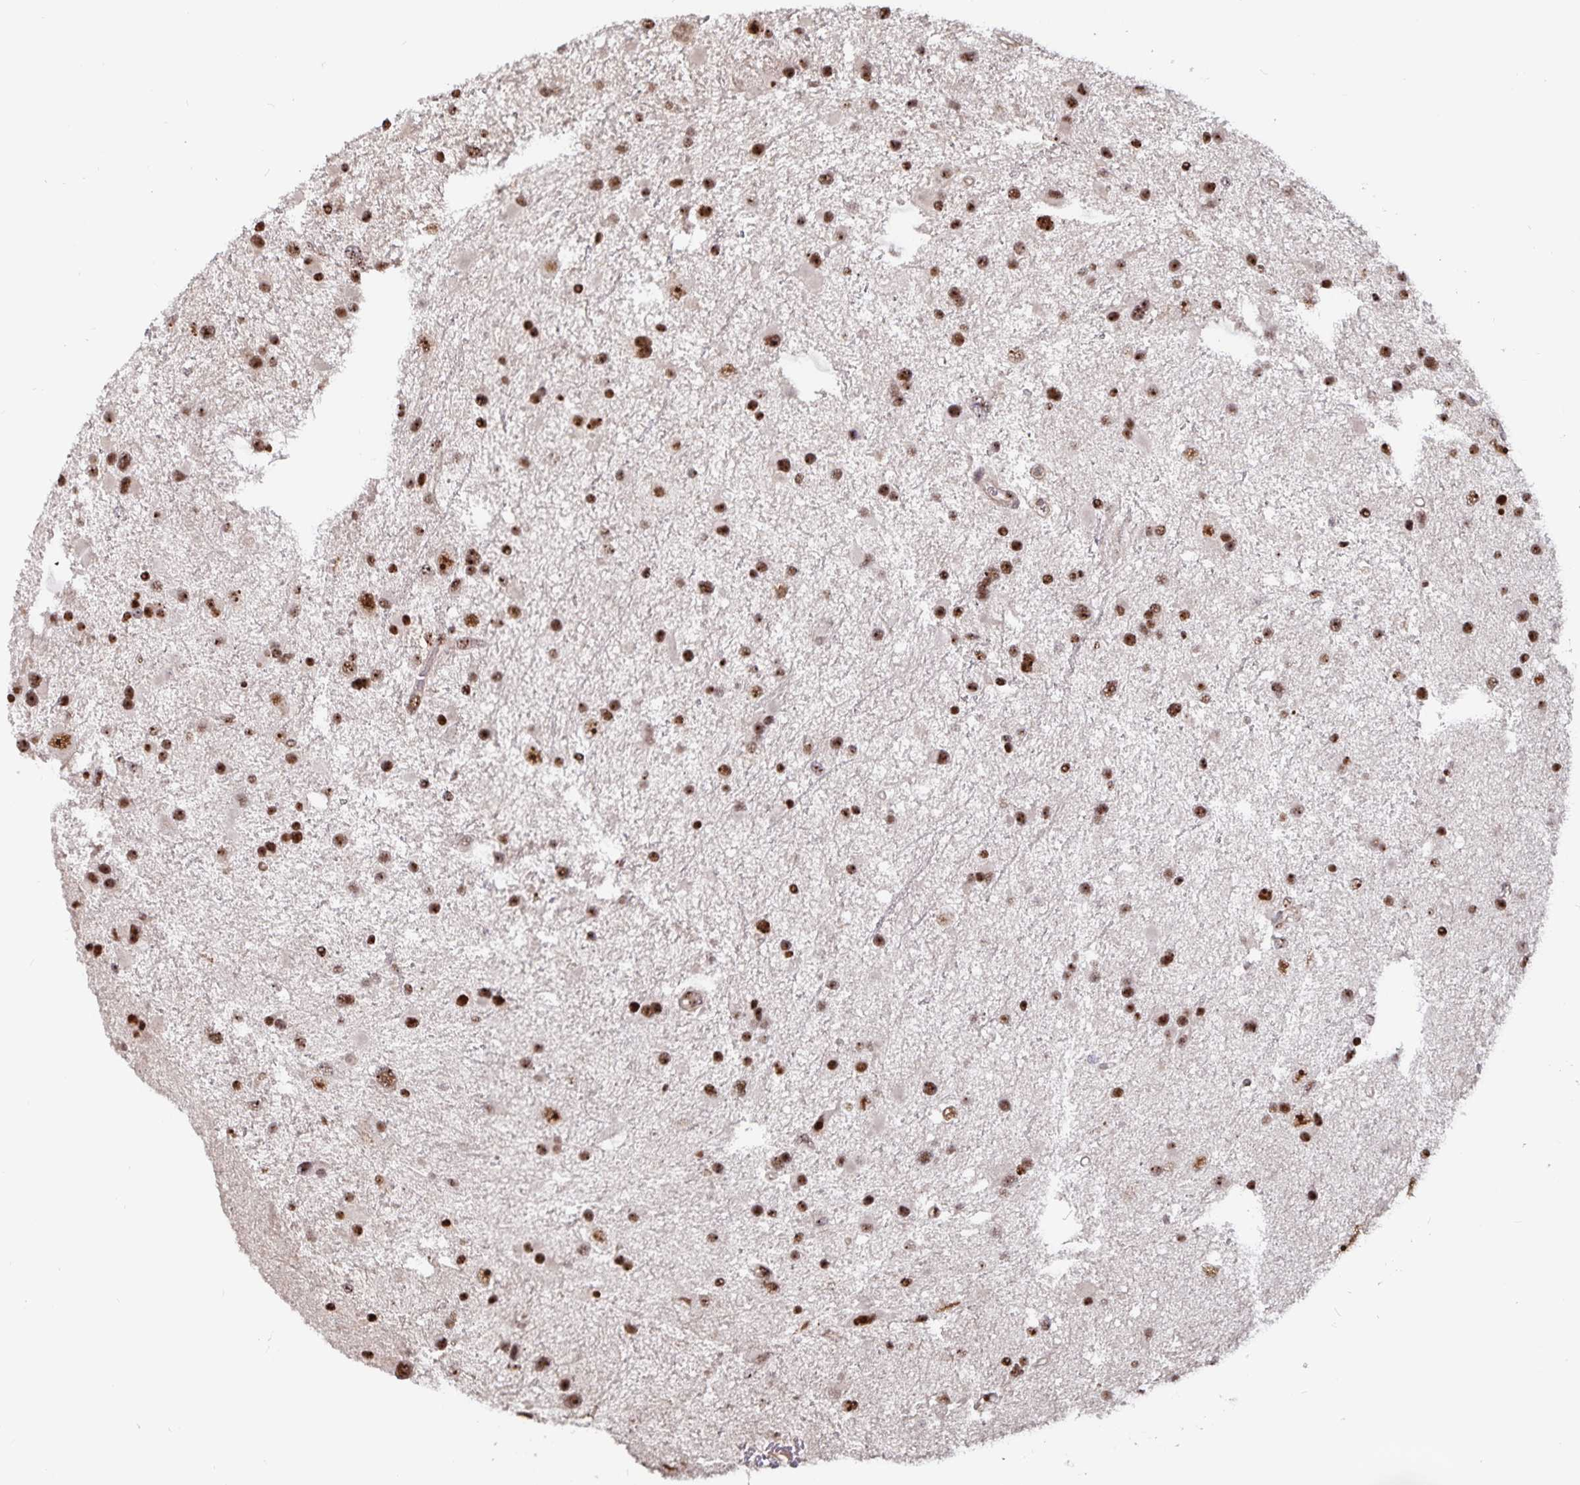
{"staining": {"intensity": "strong", "quantity": ">75%", "location": "nuclear"}, "tissue": "glioma", "cell_type": "Tumor cells", "image_type": "cancer", "snomed": [{"axis": "morphology", "description": "Glioma, malignant, Low grade"}, {"axis": "topography", "description": "Brain"}], "caption": "Strong nuclear staining is present in approximately >75% of tumor cells in malignant glioma (low-grade). The staining was performed using DAB, with brown indicating positive protein expression. Nuclei are stained blue with hematoxylin.", "gene": "LAS1L", "patient": {"sex": "female", "age": 32}}